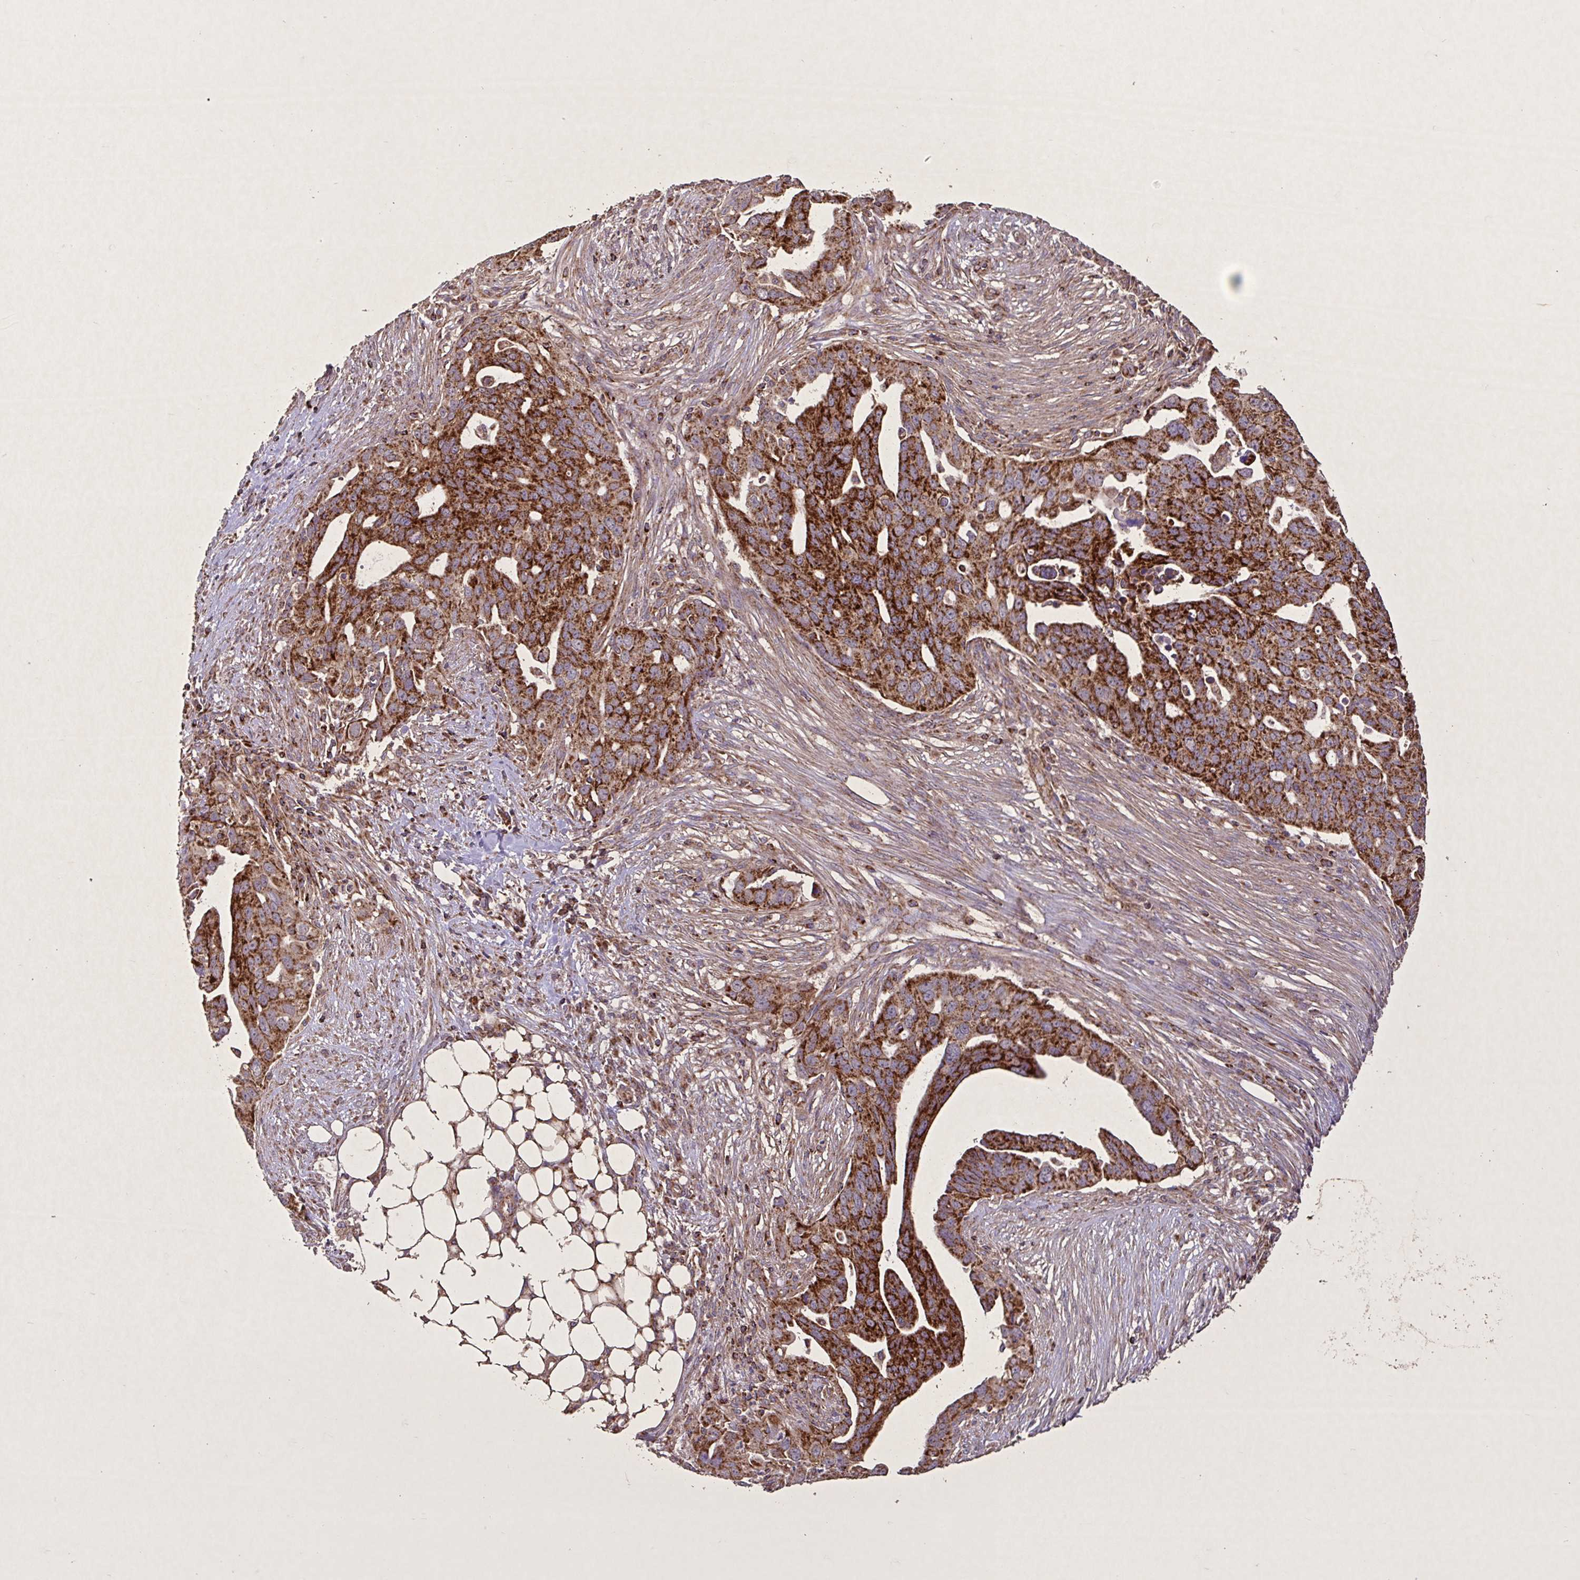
{"staining": {"intensity": "strong", "quantity": ">75%", "location": "cytoplasmic/membranous"}, "tissue": "ovarian cancer", "cell_type": "Tumor cells", "image_type": "cancer", "snomed": [{"axis": "morphology", "description": "Carcinoma, endometroid"}, {"axis": "morphology", "description": "Cystadenocarcinoma, serous, NOS"}, {"axis": "topography", "description": "Ovary"}], "caption": "Tumor cells demonstrate high levels of strong cytoplasmic/membranous positivity in about >75% of cells in human ovarian cancer. The staining is performed using DAB brown chromogen to label protein expression. The nuclei are counter-stained blue using hematoxylin.", "gene": "AGK", "patient": {"sex": "female", "age": 45}}